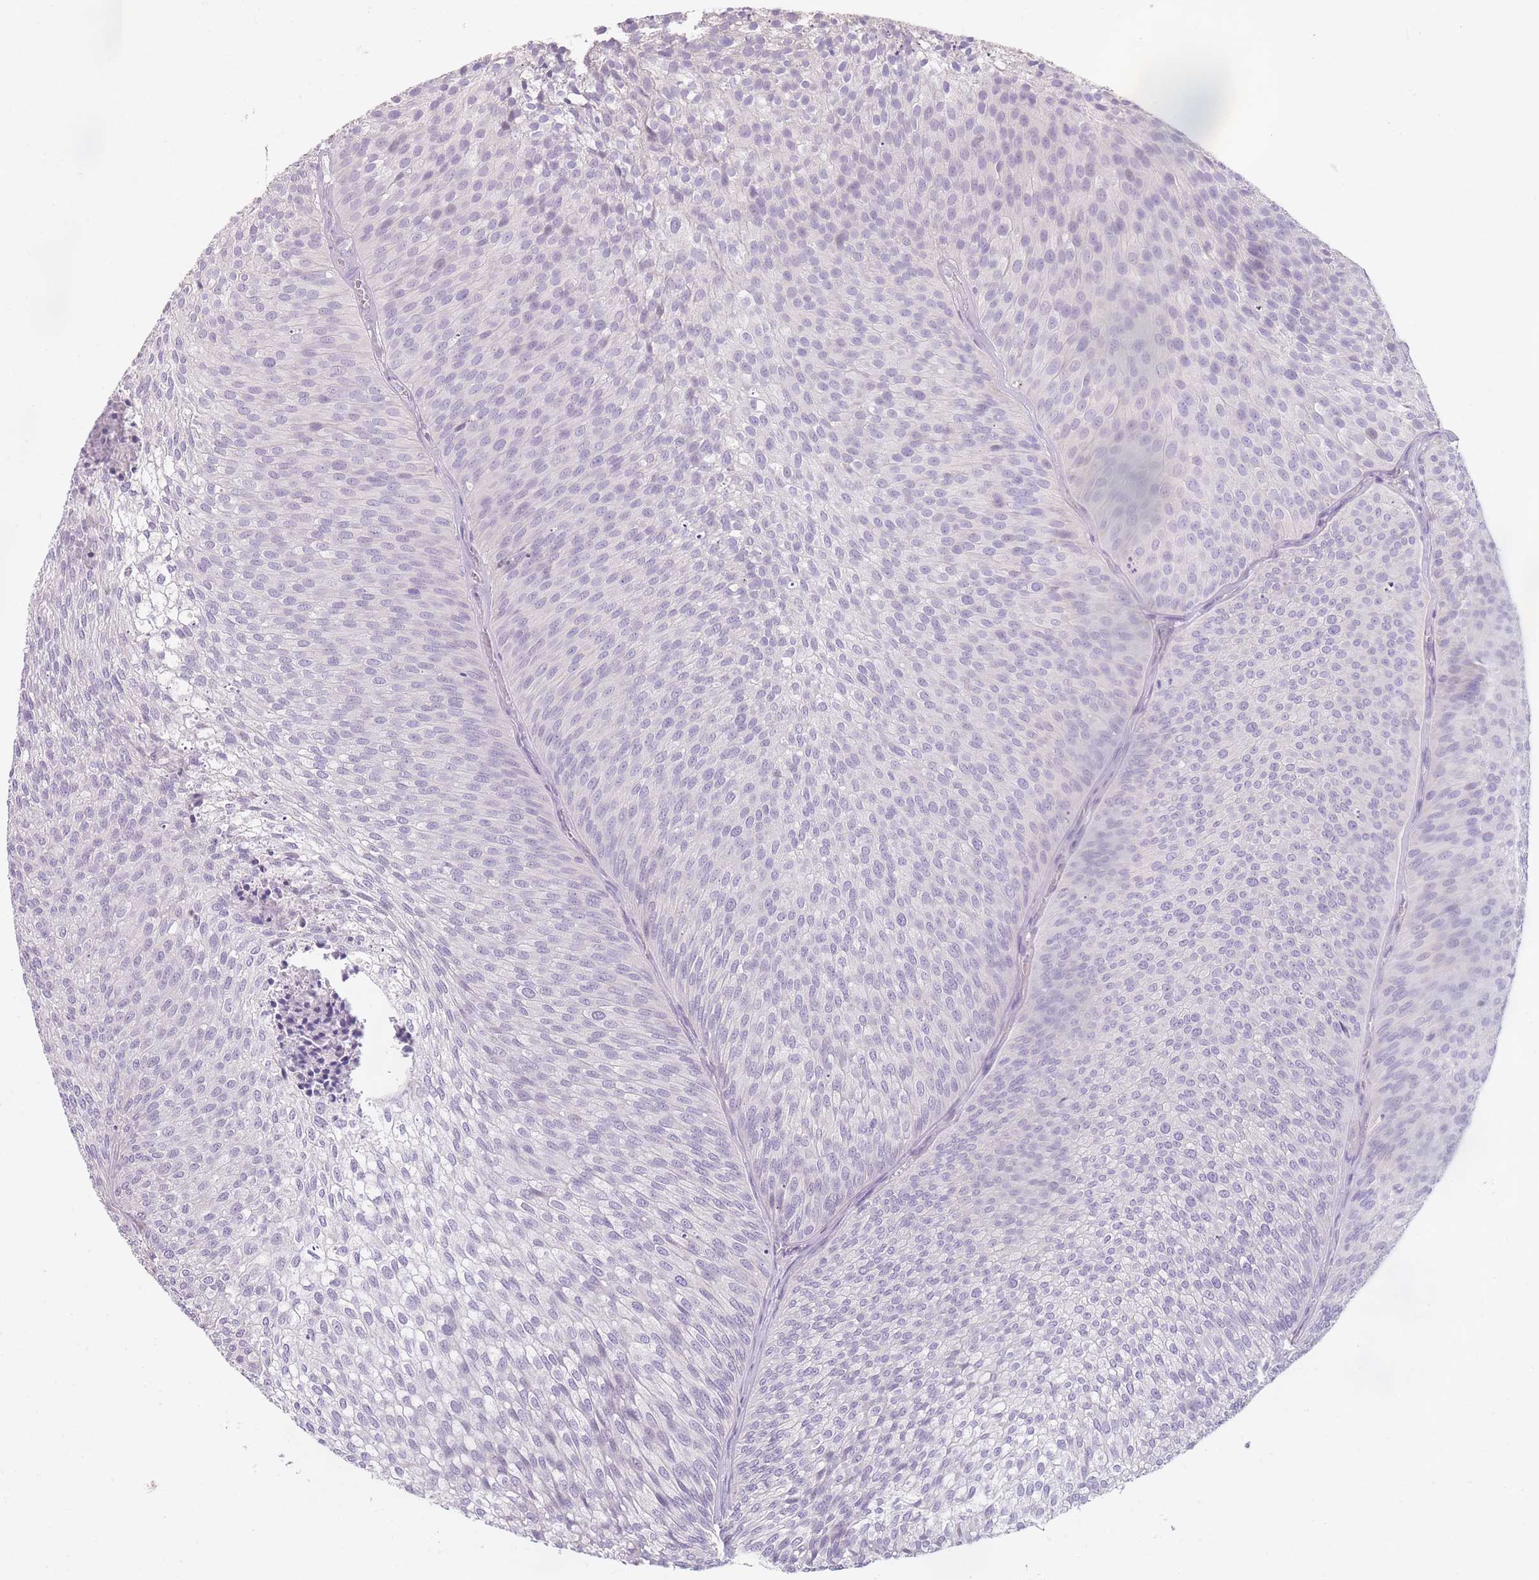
{"staining": {"intensity": "negative", "quantity": "none", "location": "none"}, "tissue": "urothelial cancer", "cell_type": "Tumor cells", "image_type": "cancer", "snomed": [{"axis": "morphology", "description": "Urothelial carcinoma, Low grade"}, {"axis": "topography", "description": "Urinary bladder"}], "caption": "Low-grade urothelial carcinoma stained for a protein using immunohistochemistry (IHC) reveals no positivity tumor cells.", "gene": "TMEM236", "patient": {"sex": "male", "age": 91}}